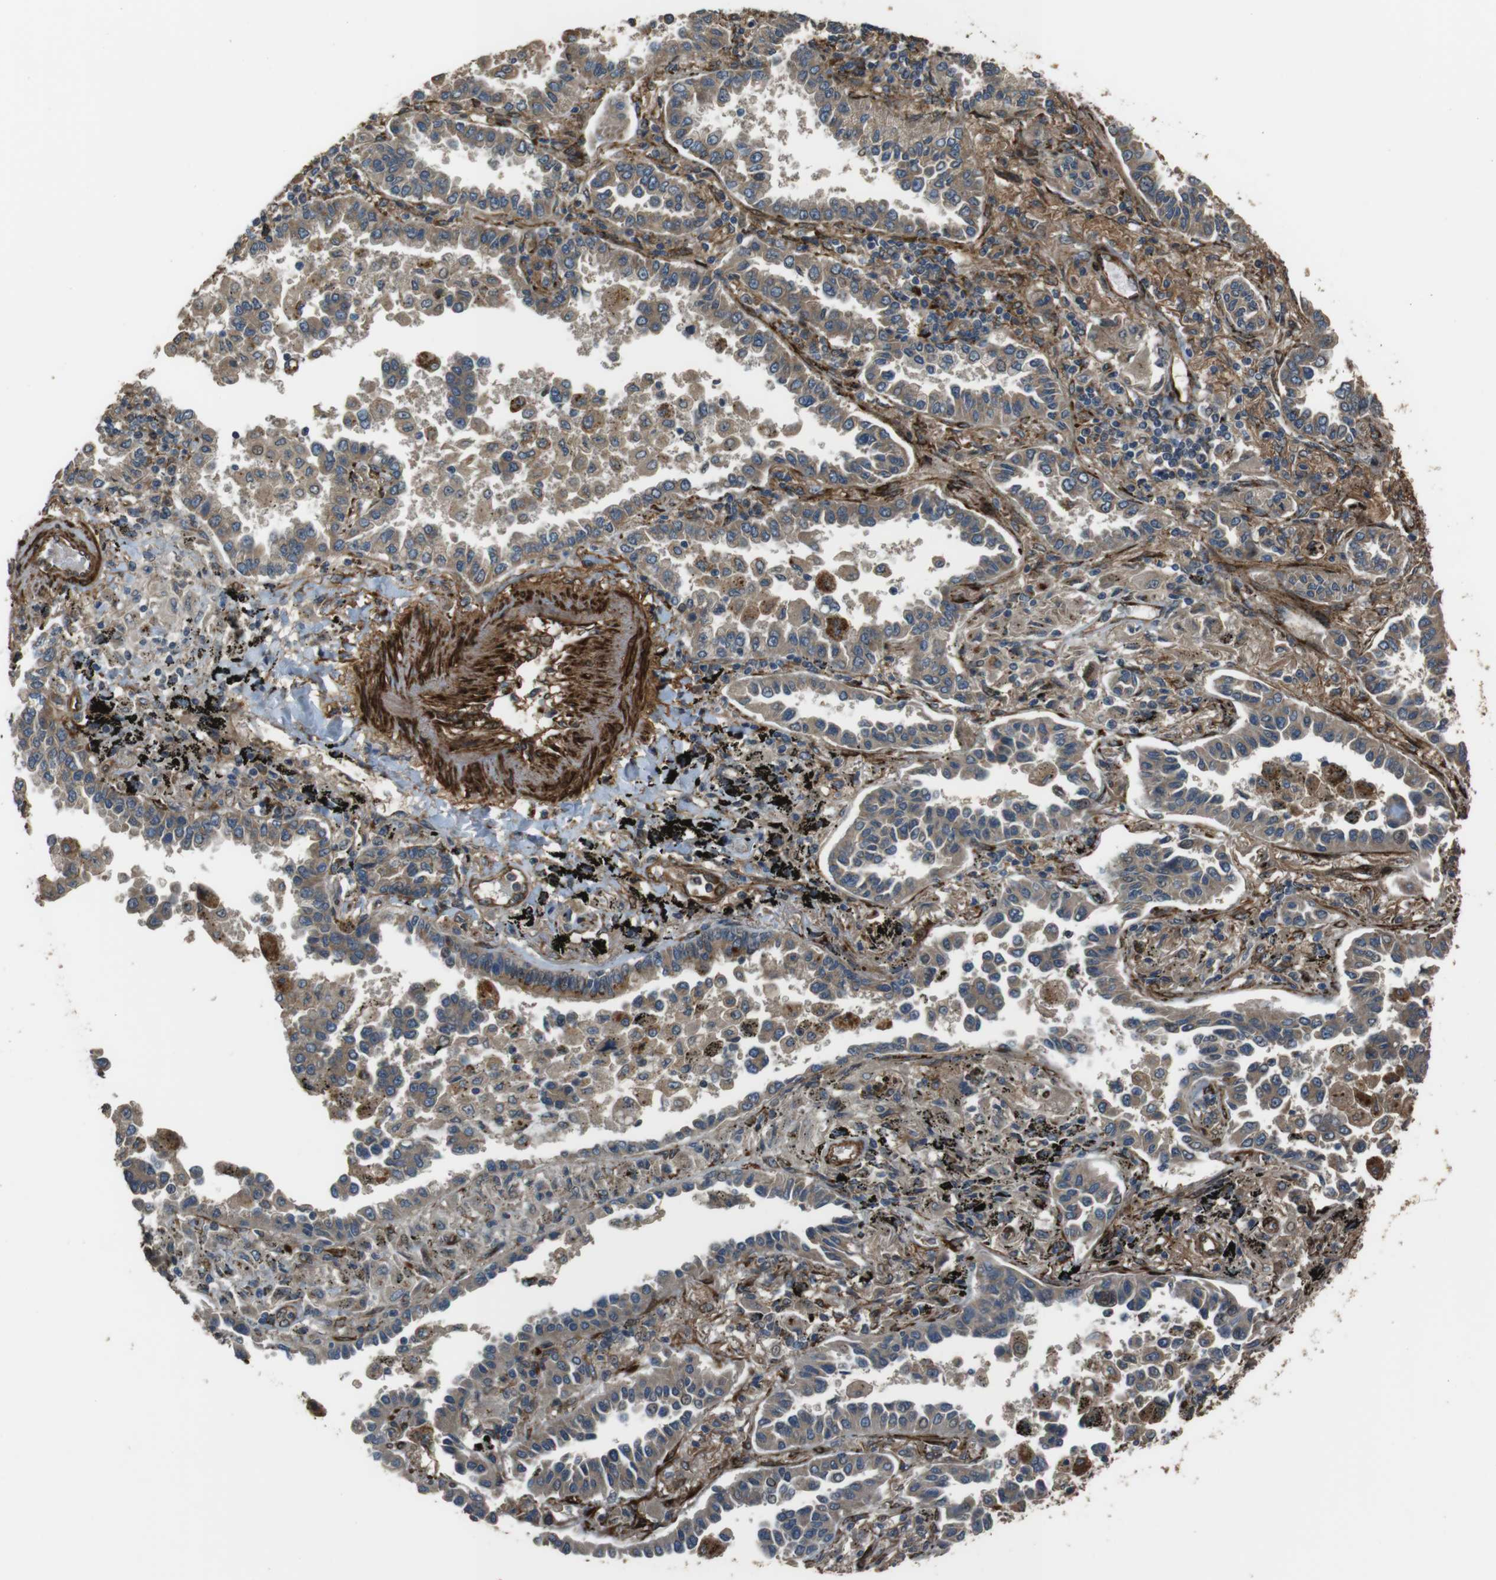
{"staining": {"intensity": "weak", "quantity": "25%-75%", "location": "cytoplasmic/membranous"}, "tissue": "lung cancer", "cell_type": "Tumor cells", "image_type": "cancer", "snomed": [{"axis": "morphology", "description": "Normal tissue, NOS"}, {"axis": "morphology", "description": "Adenocarcinoma, NOS"}, {"axis": "topography", "description": "Lung"}], "caption": "A micrograph of lung cancer (adenocarcinoma) stained for a protein displays weak cytoplasmic/membranous brown staining in tumor cells.", "gene": "MSRB3", "patient": {"sex": "male", "age": 59}}